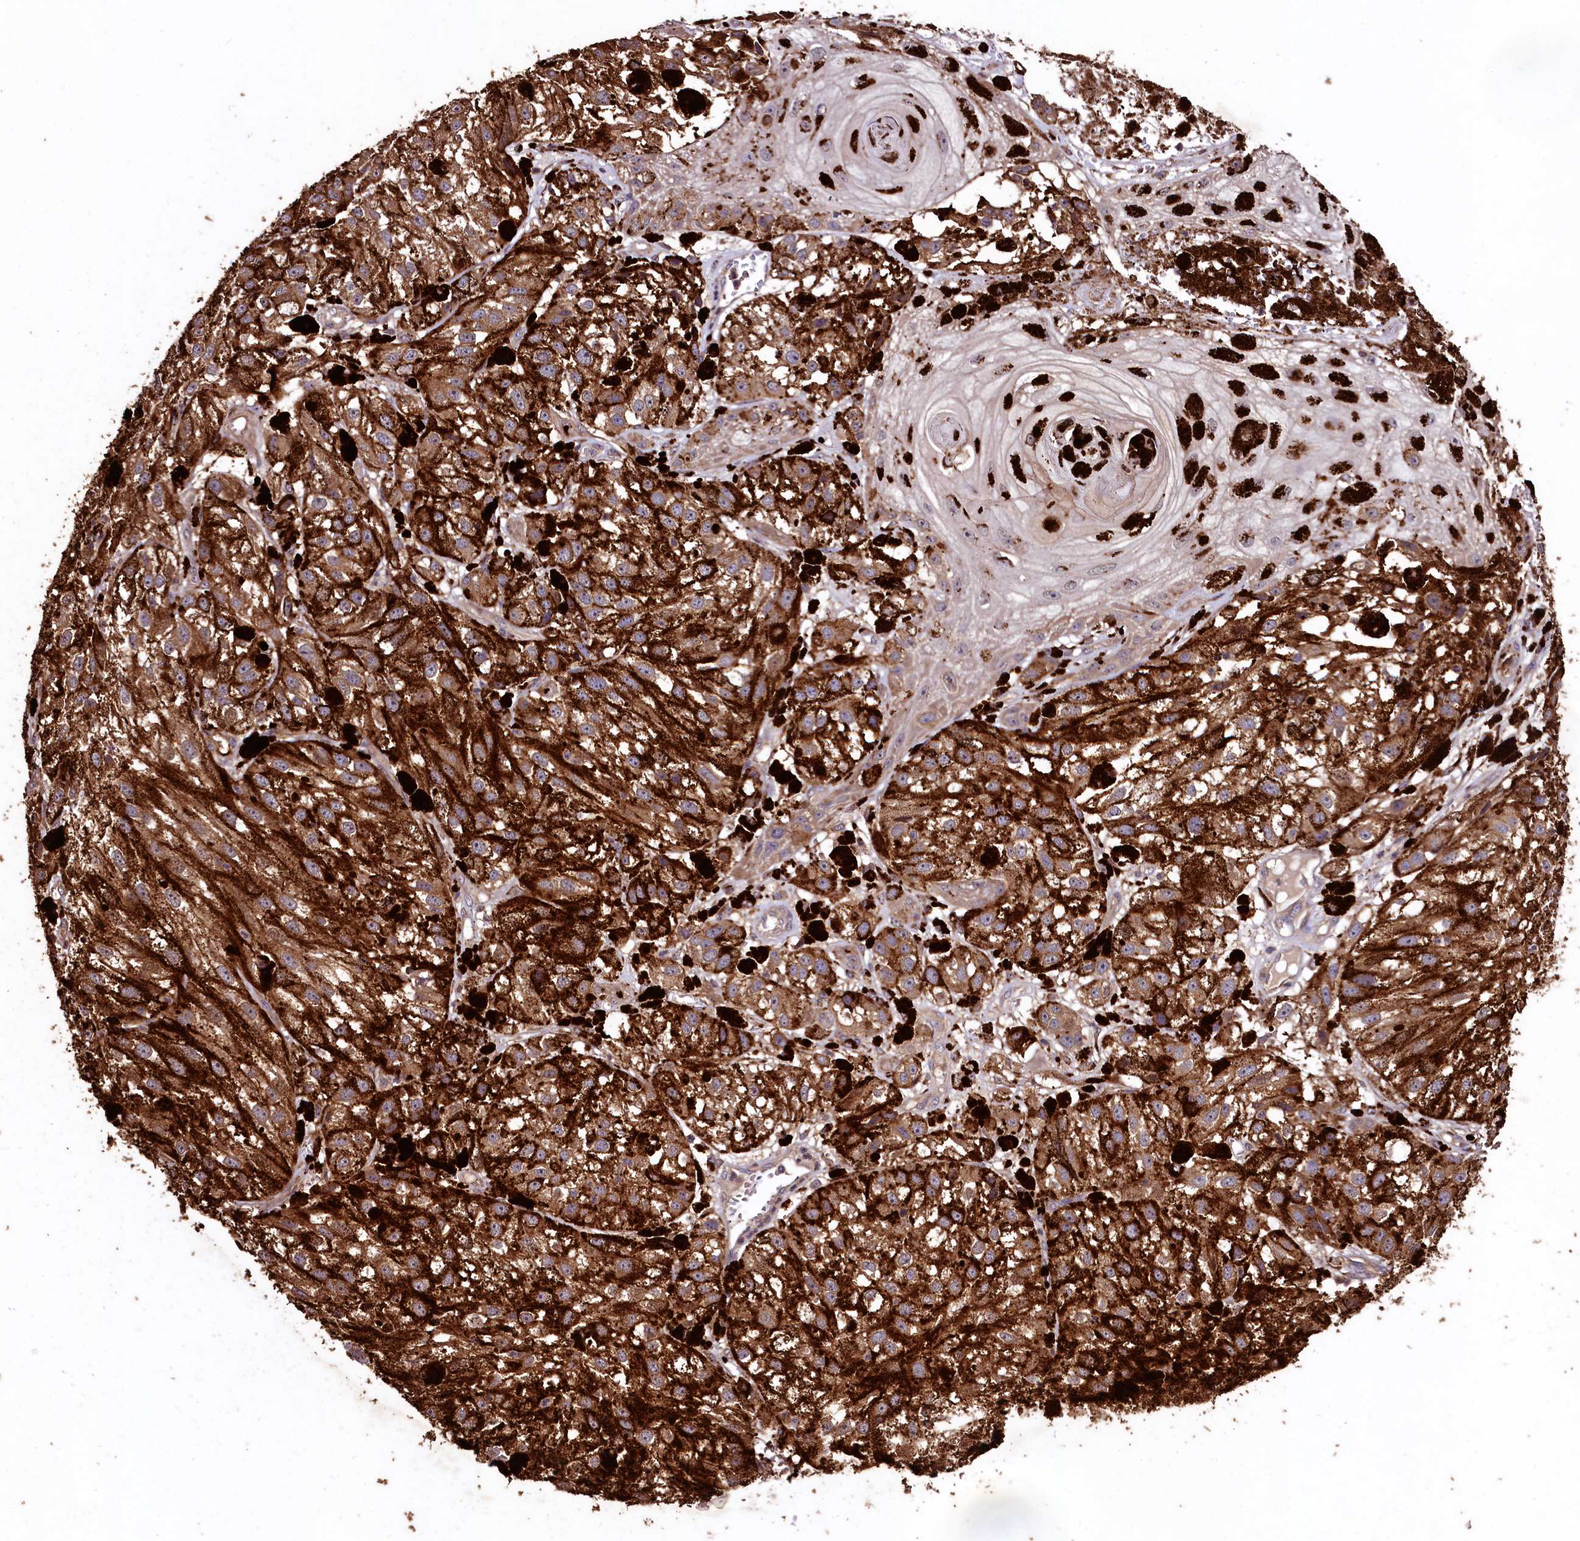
{"staining": {"intensity": "weak", "quantity": ">75%", "location": "cytoplasmic/membranous"}, "tissue": "melanoma", "cell_type": "Tumor cells", "image_type": "cancer", "snomed": [{"axis": "morphology", "description": "Malignant melanoma, NOS"}, {"axis": "topography", "description": "Skin"}], "caption": "The micrograph displays immunohistochemical staining of melanoma. There is weak cytoplasmic/membranous positivity is seen in approximately >75% of tumor cells. (DAB (3,3'-diaminobenzidine) IHC, brown staining for protein, blue staining for nuclei).", "gene": "TMEM98", "patient": {"sex": "male", "age": 88}}